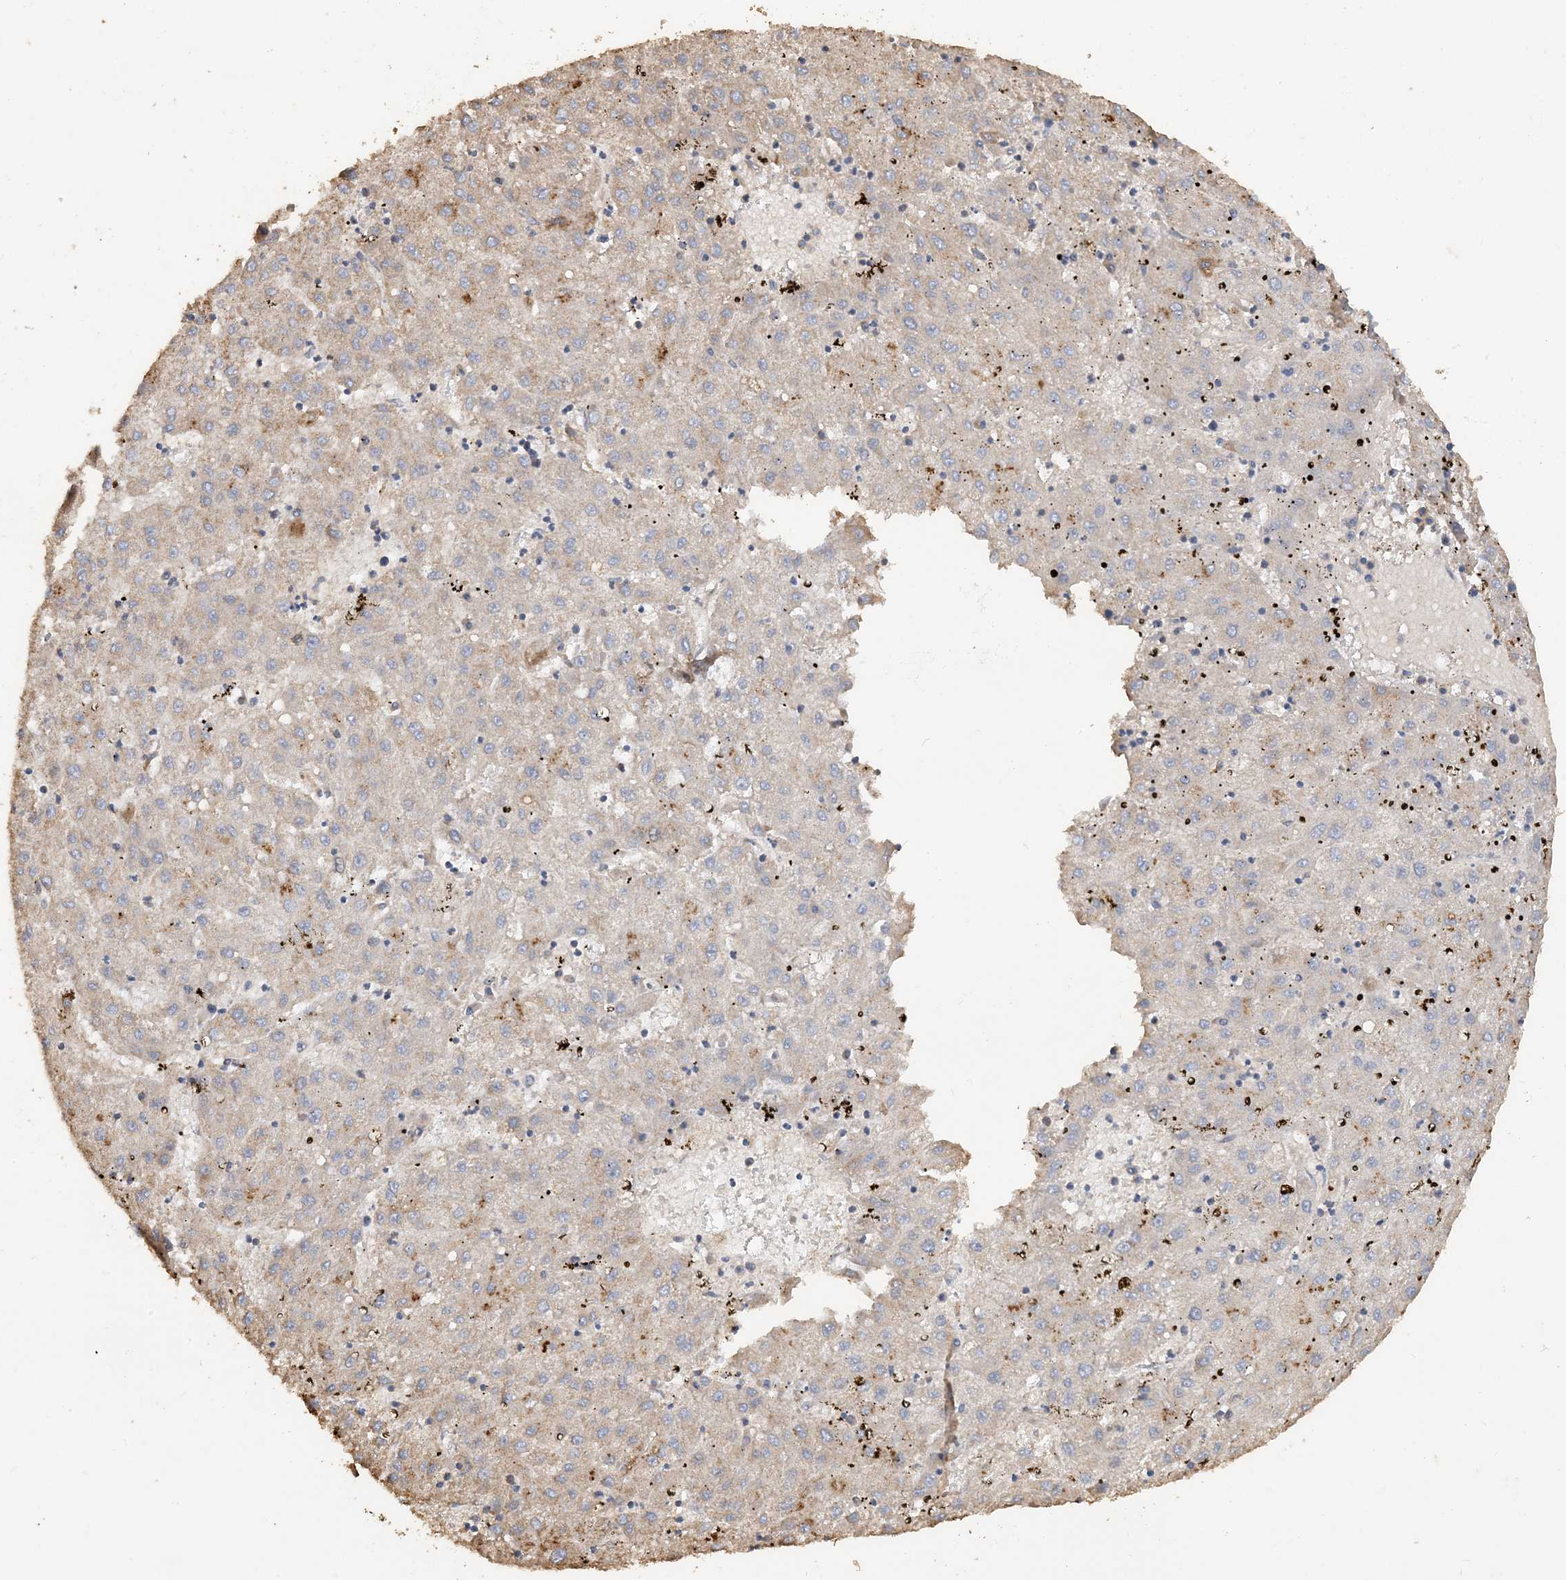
{"staining": {"intensity": "moderate", "quantity": "<25%", "location": "cytoplasmic/membranous"}, "tissue": "liver cancer", "cell_type": "Tumor cells", "image_type": "cancer", "snomed": [{"axis": "morphology", "description": "Carcinoma, Hepatocellular, NOS"}, {"axis": "topography", "description": "Liver"}], "caption": "Immunohistochemistry (IHC) image of human hepatocellular carcinoma (liver) stained for a protein (brown), which reveals low levels of moderate cytoplasmic/membranous positivity in approximately <25% of tumor cells.", "gene": "SFMBT2", "patient": {"sex": "male", "age": 72}}